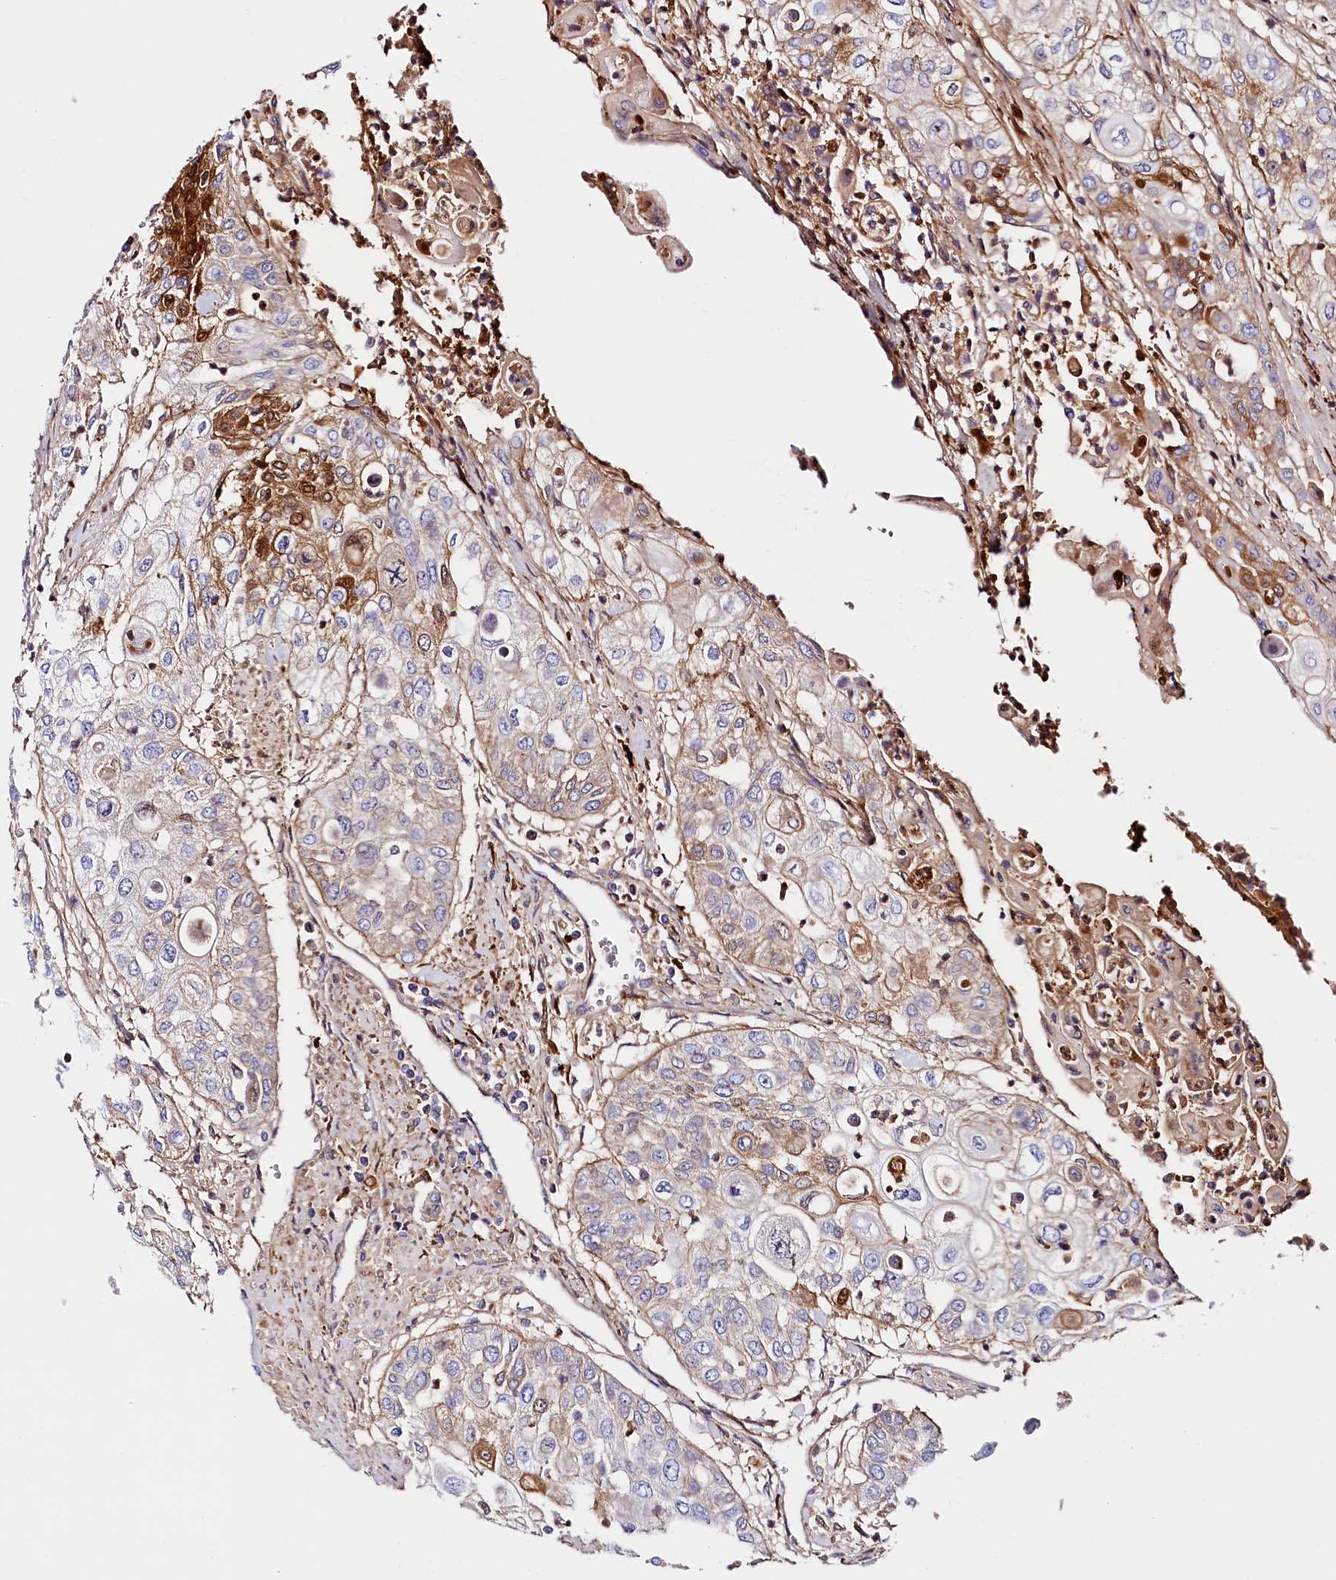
{"staining": {"intensity": "negative", "quantity": "none", "location": "none"}, "tissue": "urothelial cancer", "cell_type": "Tumor cells", "image_type": "cancer", "snomed": [{"axis": "morphology", "description": "Urothelial carcinoma, High grade"}, {"axis": "topography", "description": "Urinary bladder"}], "caption": "Tumor cells show no significant protein staining in urothelial carcinoma (high-grade).", "gene": "KATNB1", "patient": {"sex": "female", "age": 79}}